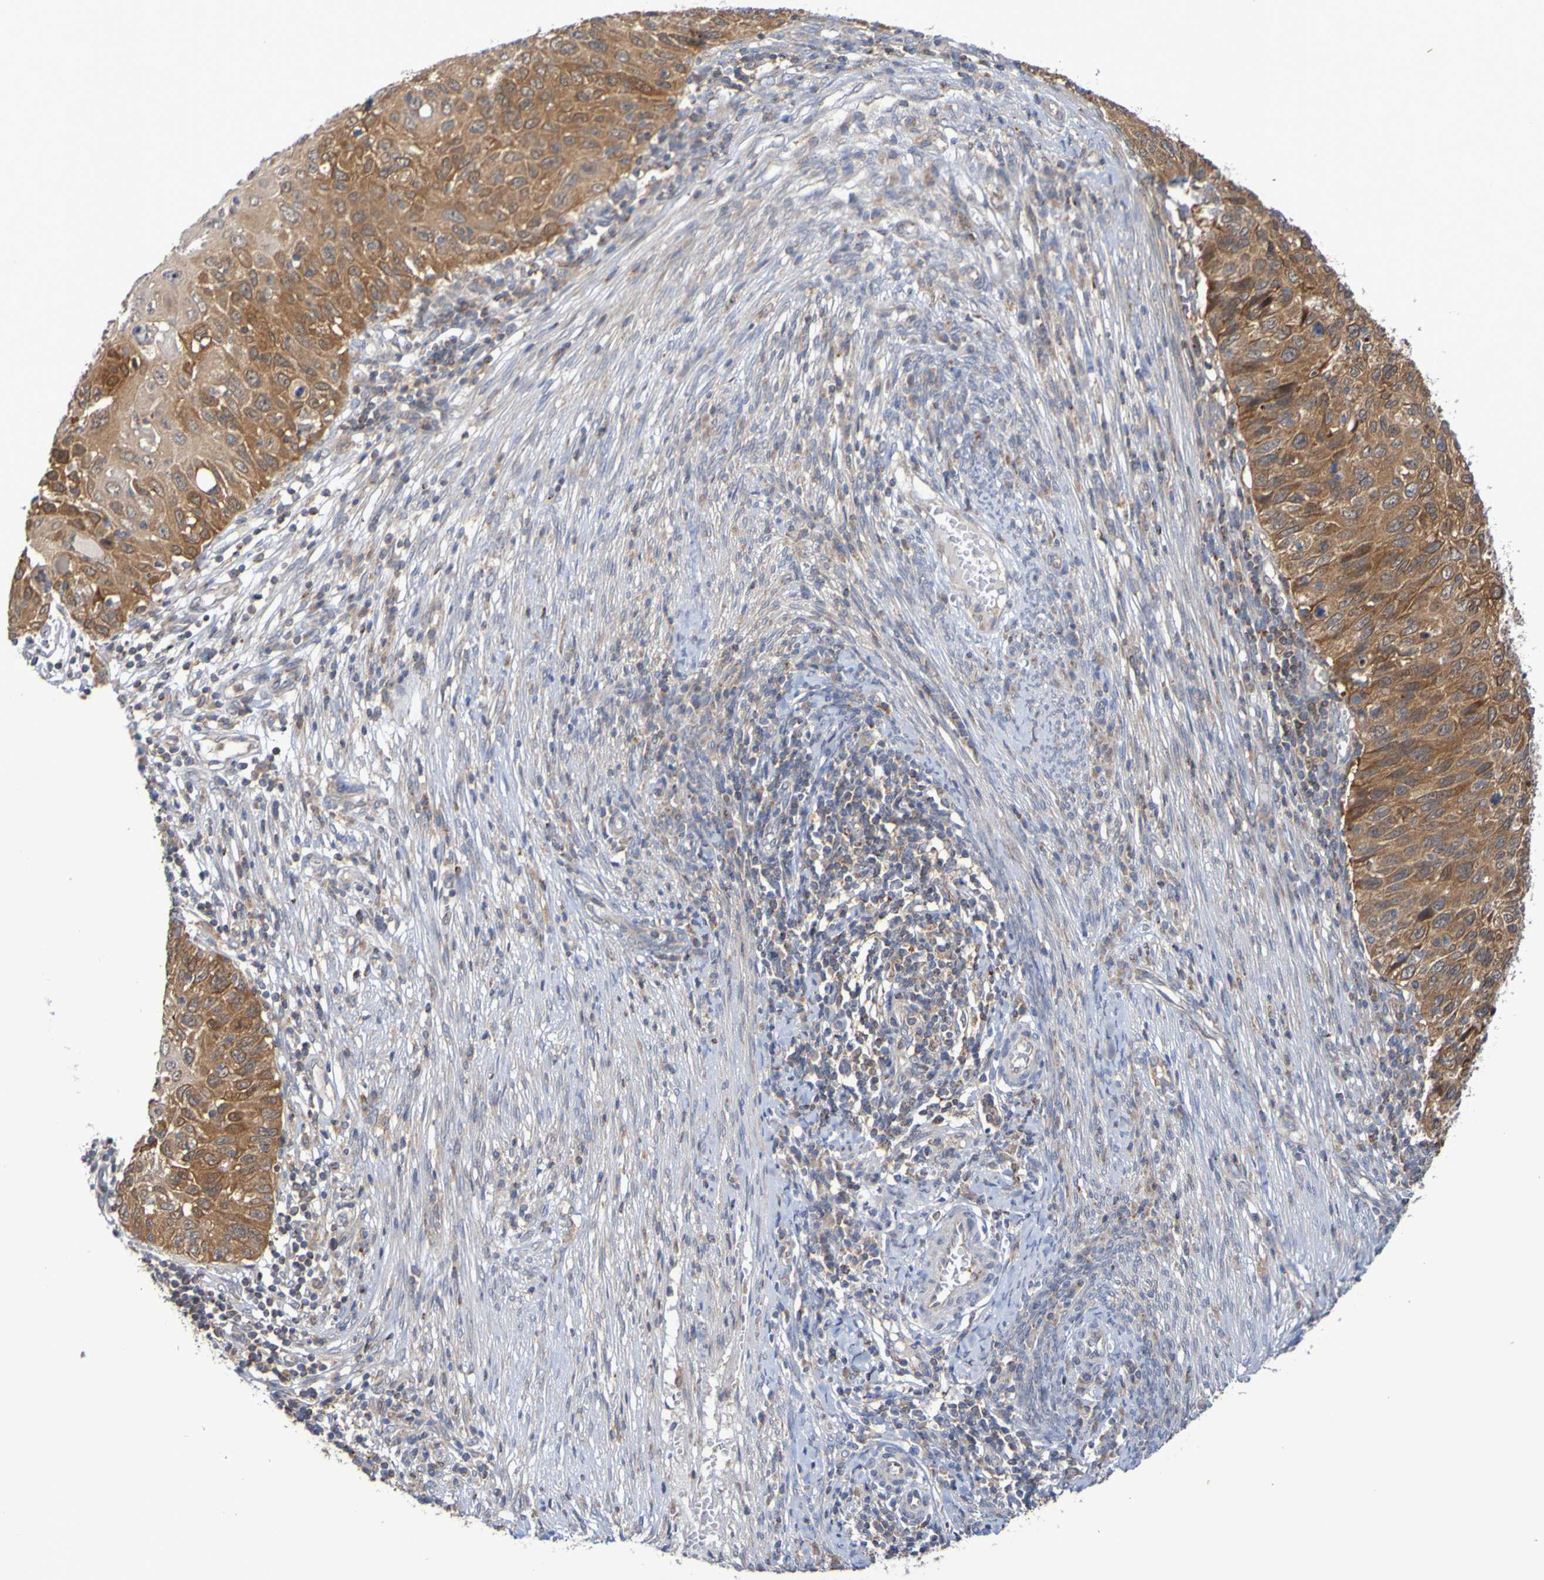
{"staining": {"intensity": "moderate", "quantity": ">75%", "location": "cytoplasmic/membranous"}, "tissue": "cervical cancer", "cell_type": "Tumor cells", "image_type": "cancer", "snomed": [{"axis": "morphology", "description": "Squamous cell carcinoma, NOS"}, {"axis": "topography", "description": "Cervix"}], "caption": "Brown immunohistochemical staining in cervical cancer displays moderate cytoplasmic/membranous staining in about >75% of tumor cells.", "gene": "C3orf18", "patient": {"sex": "female", "age": 70}}